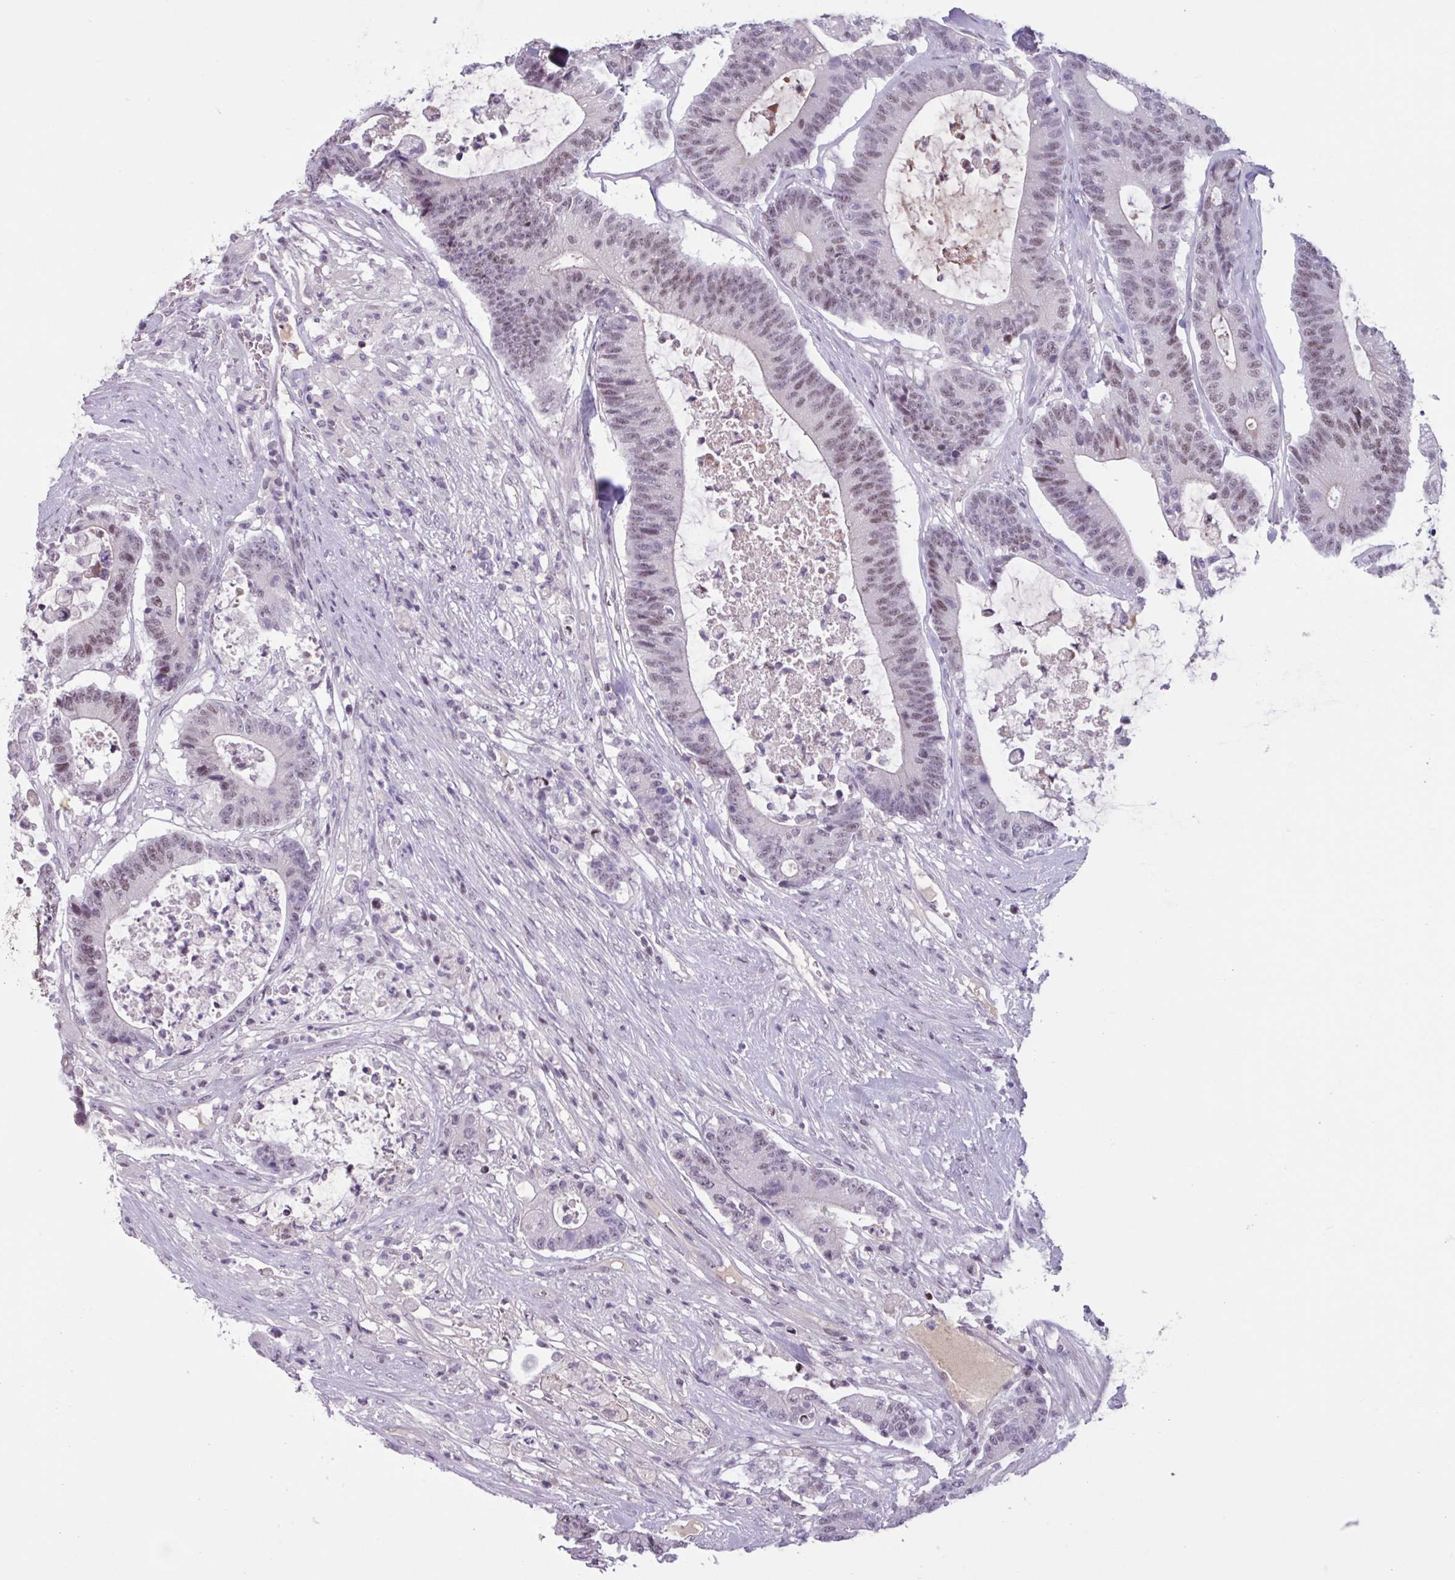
{"staining": {"intensity": "weak", "quantity": "25%-75%", "location": "nuclear"}, "tissue": "colorectal cancer", "cell_type": "Tumor cells", "image_type": "cancer", "snomed": [{"axis": "morphology", "description": "Adenocarcinoma, NOS"}, {"axis": "topography", "description": "Colon"}], "caption": "Colorectal adenocarcinoma tissue exhibits weak nuclear expression in approximately 25%-75% of tumor cells", "gene": "ZNF575", "patient": {"sex": "female", "age": 84}}